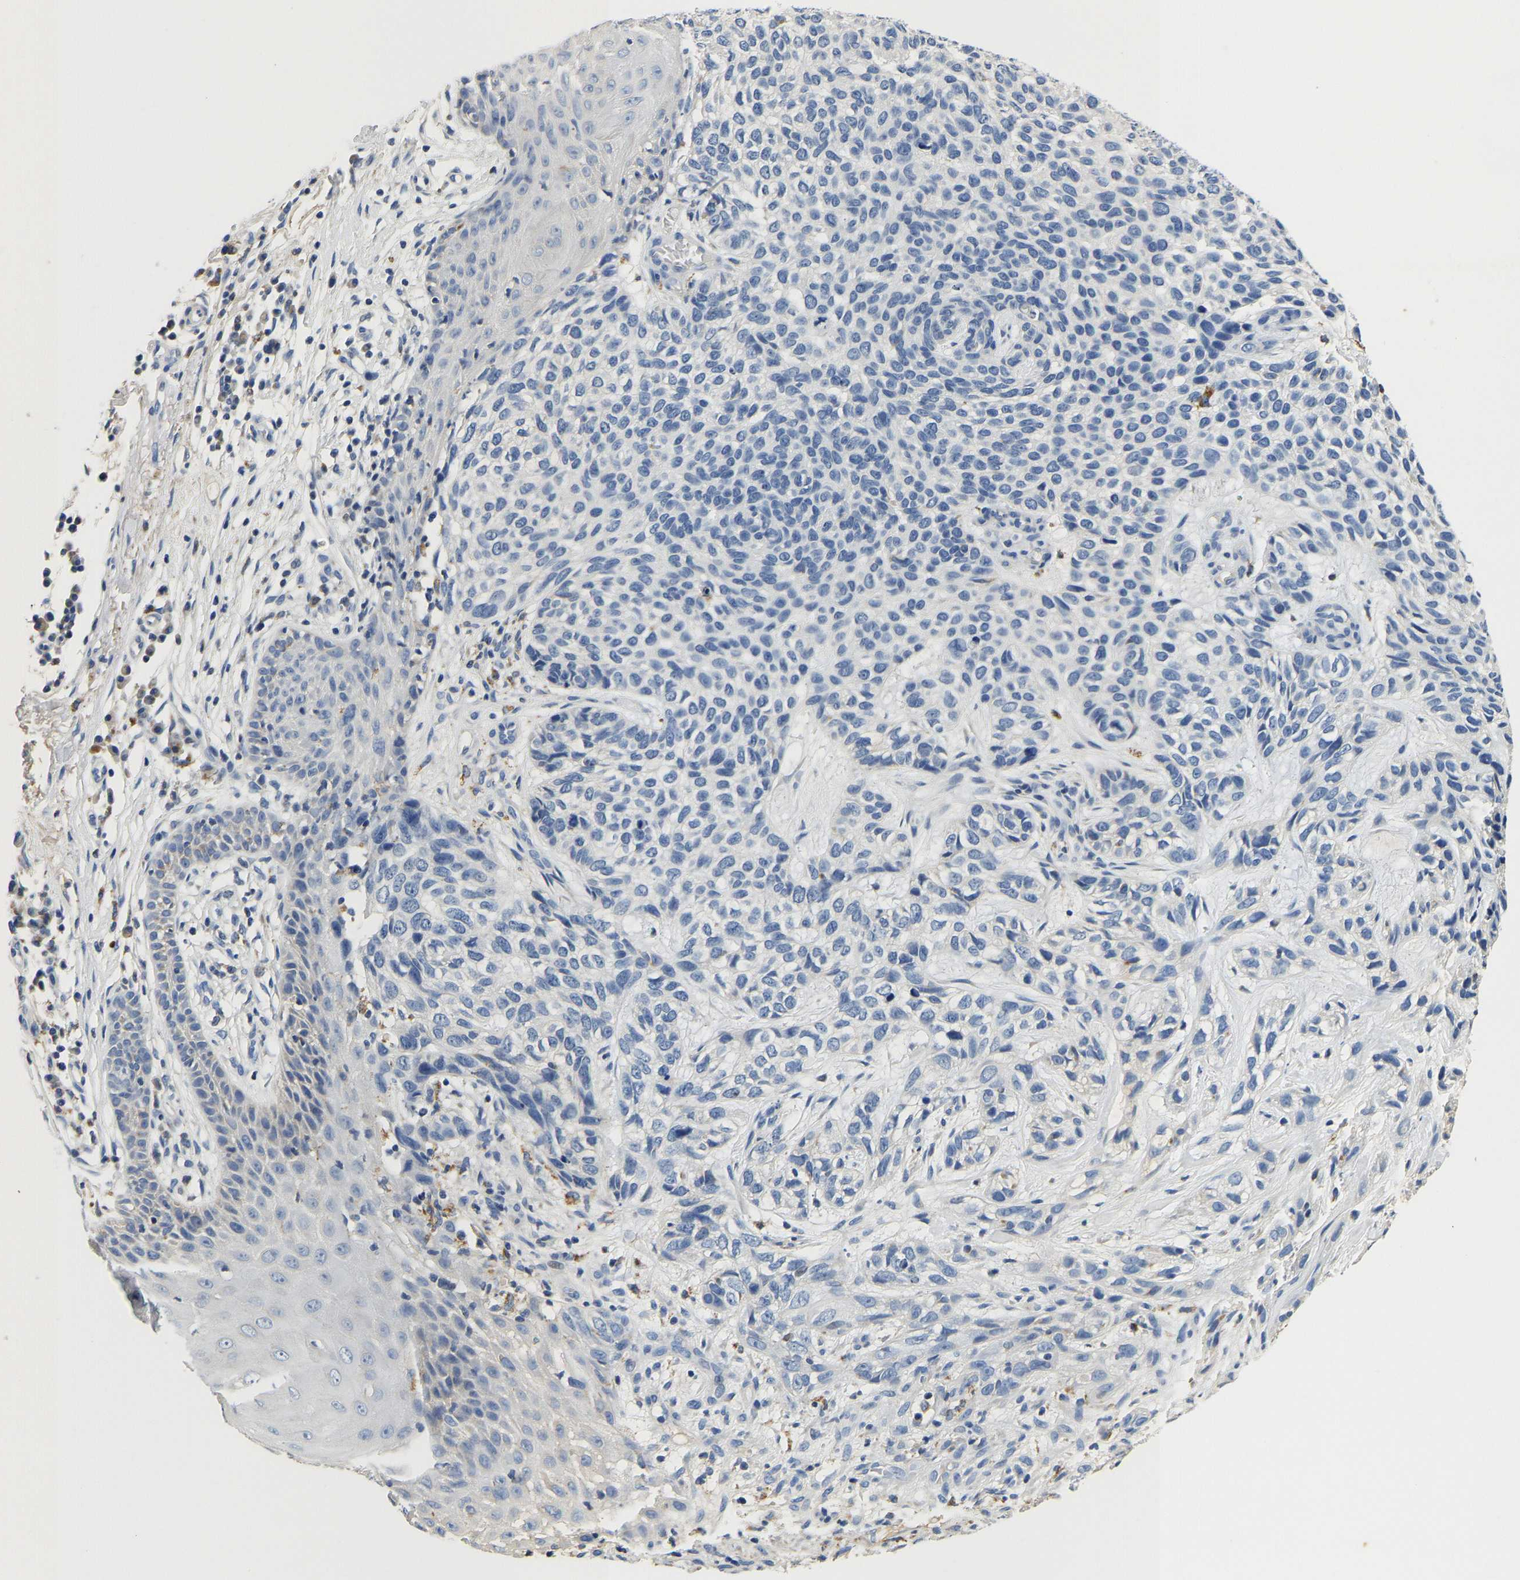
{"staining": {"intensity": "negative", "quantity": "none", "location": "none"}, "tissue": "skin cancer", "cell_type": "Tumor cells", "image_type": "cancer", "snomed": [{"axis": "morphology", "description": "Normal tissue, NOS"}, {"axis": "morphology", "description": "Basal cell carcinoma"}, {"axis": "topography", "description": "Skin"}], "caption": "High power microscopy micrograph of an IHC image of basal cell carcinoma (skin), revealing no significant positivity in tumor cells. (IHC, brightfield microscopy, high magnification).", "gene": "PCK2", "patient": {"sex": "male", "age": 79}}